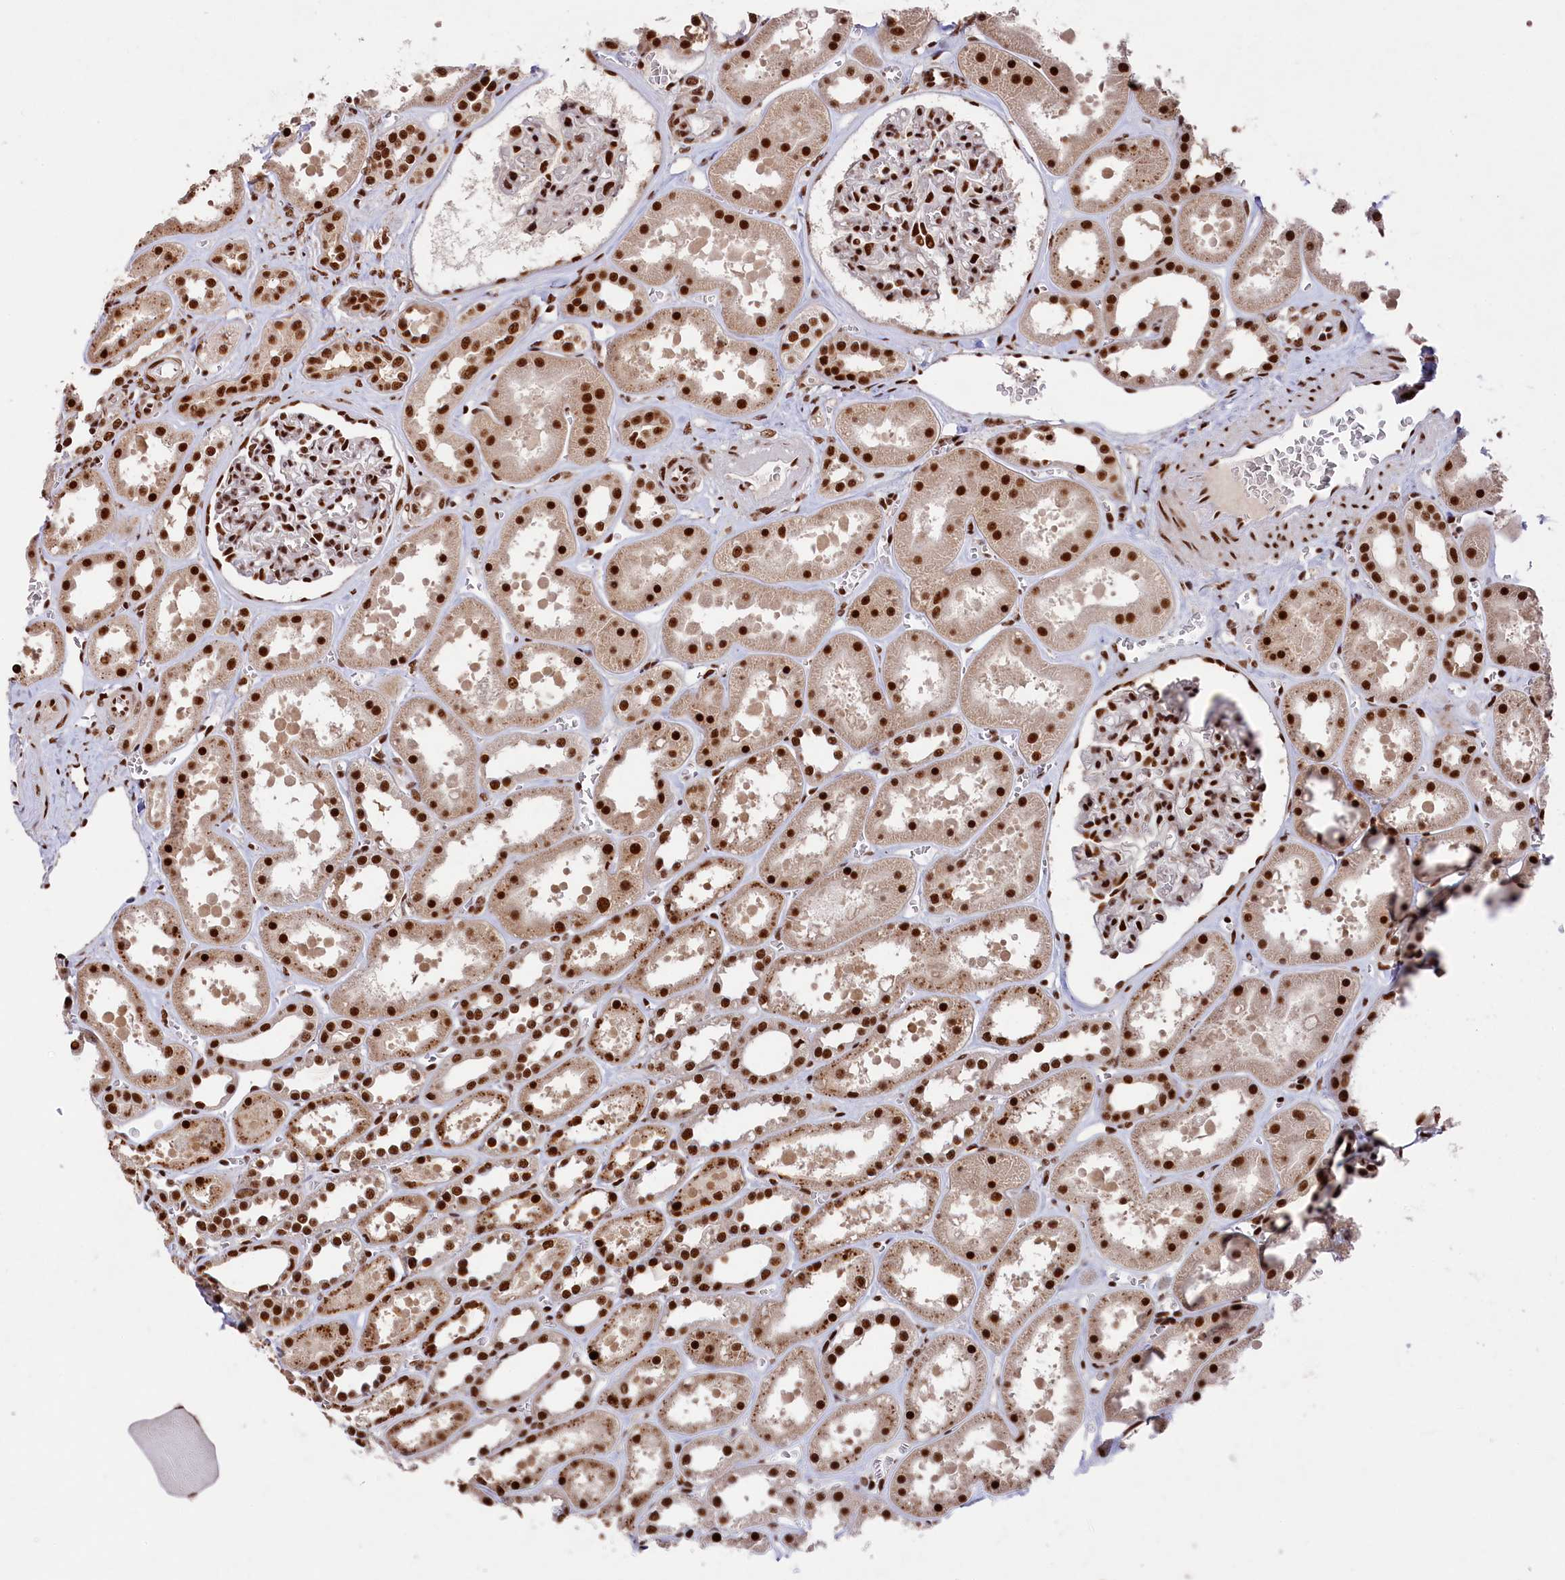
{"staining": {"intensity": "strong", "quantity": ">75%", "location": "nuclear"}, "tissue": "kidney", "cell_type": "Cells in glomeruli", "image_type": "normal", "snomed": [{"axis": "morphology", "description": "Normal tissue, NOS"}, {"axis": "topography", "description": "Kidney"}], "caption": "Immunohistochemical staining of unremarkable kidney reveals strong nuclear protein expression in about >75% of cells in glomeruli. (brown staining indicates protein expression, while blue staining denotes nuclei).", "gene": "PRPF31", "patient": {"sex": "female", "age": 41}}